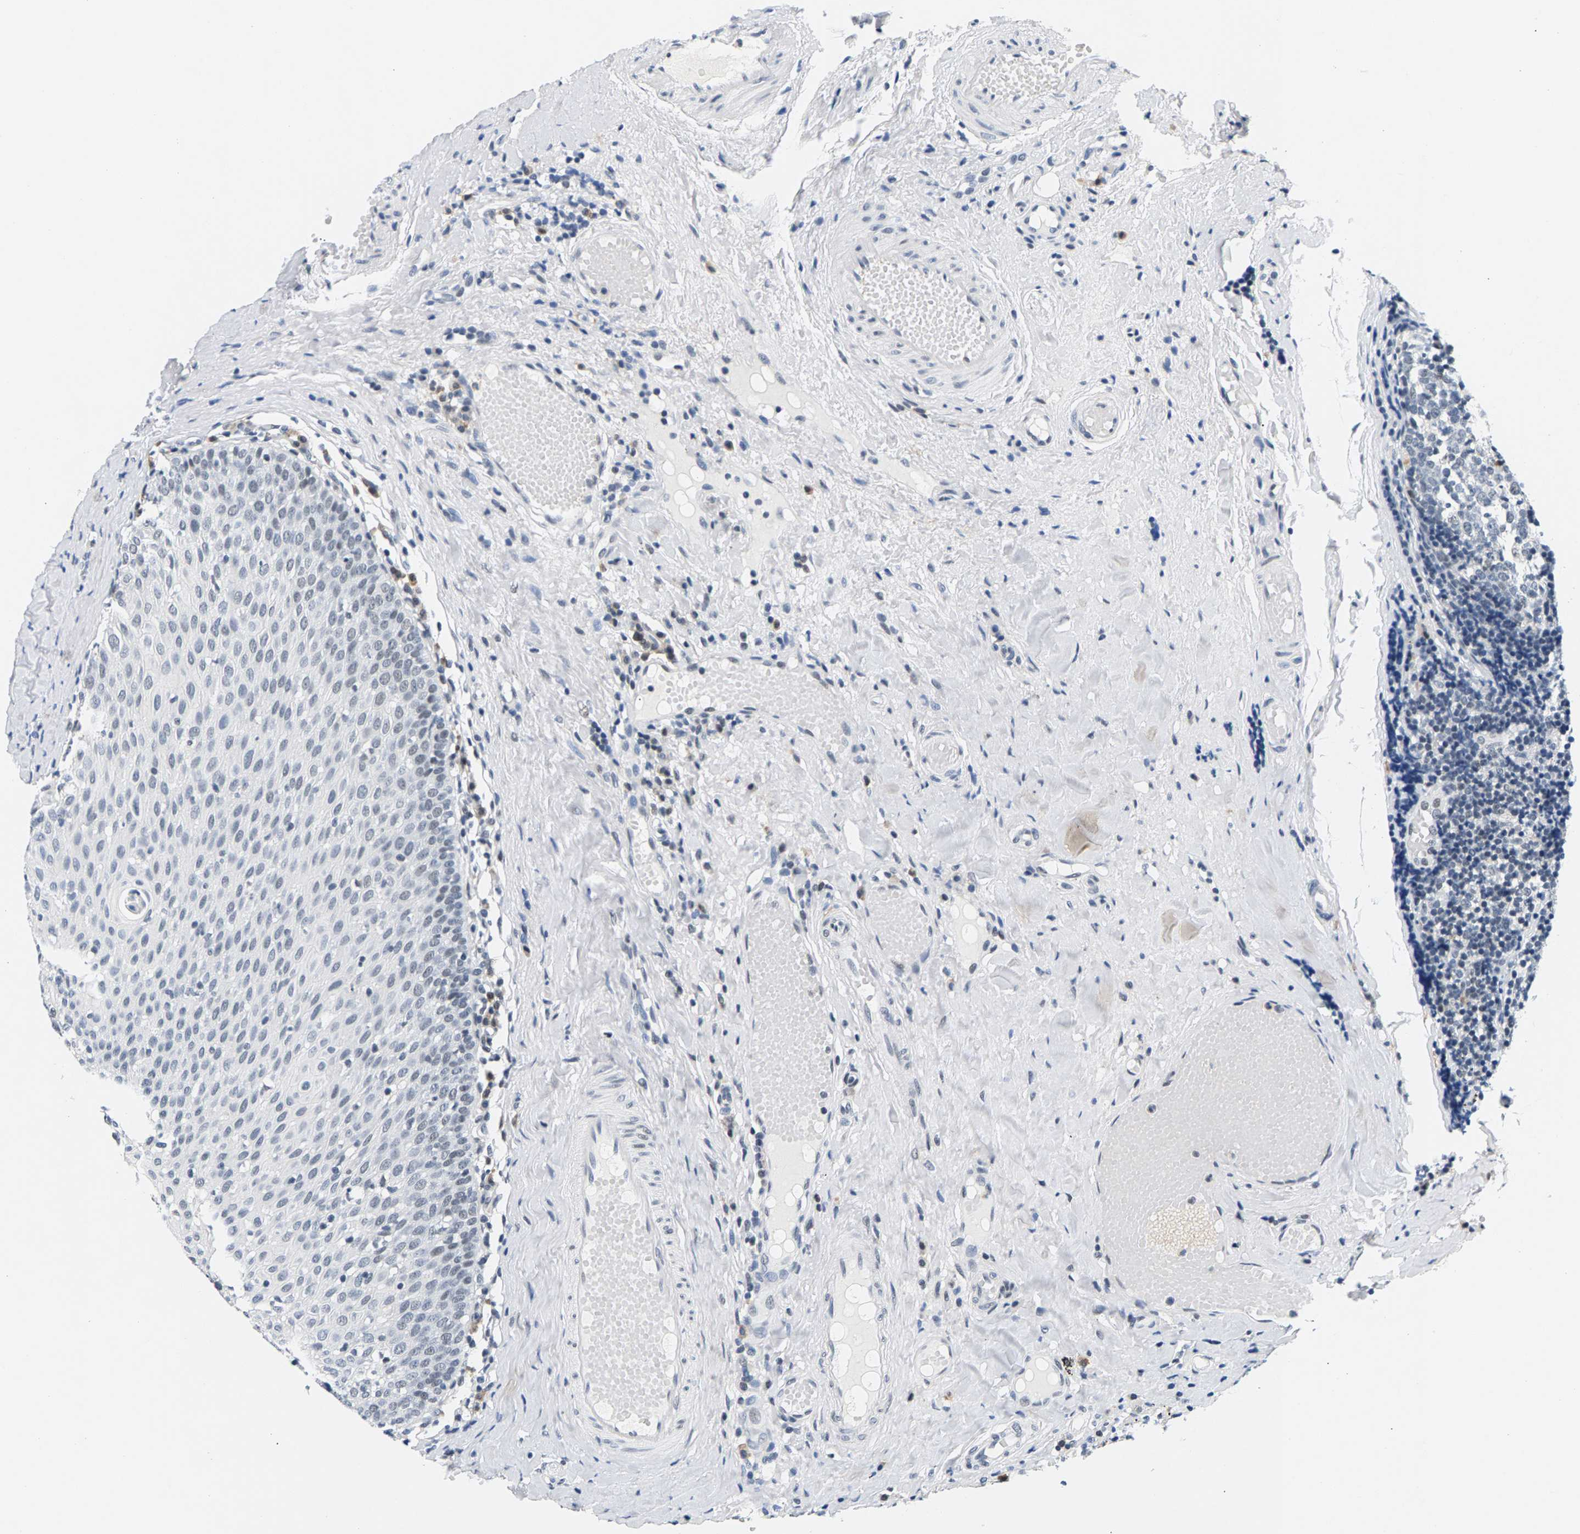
{"staining": {"intensity": "weak", "quantity": "<25%", "location": "nuclear"}, "tissue": "tonsil", "cell_type": "Germinal center cells", "image_type": "normal", "snomed": [{"axis": "morphology", "description": "Normal tissue, NOS"}, {"axis": "topography", "description": "Tonsil"}], "caption": "A micrograph of tonsil stained for a protein demonstrates no brown staining in germinal center cells. (DAB IHC visualized using brightfield microscopy, high magnification).", "gene": "ATF2", "patient": {"sex": "female", "age": 19}}